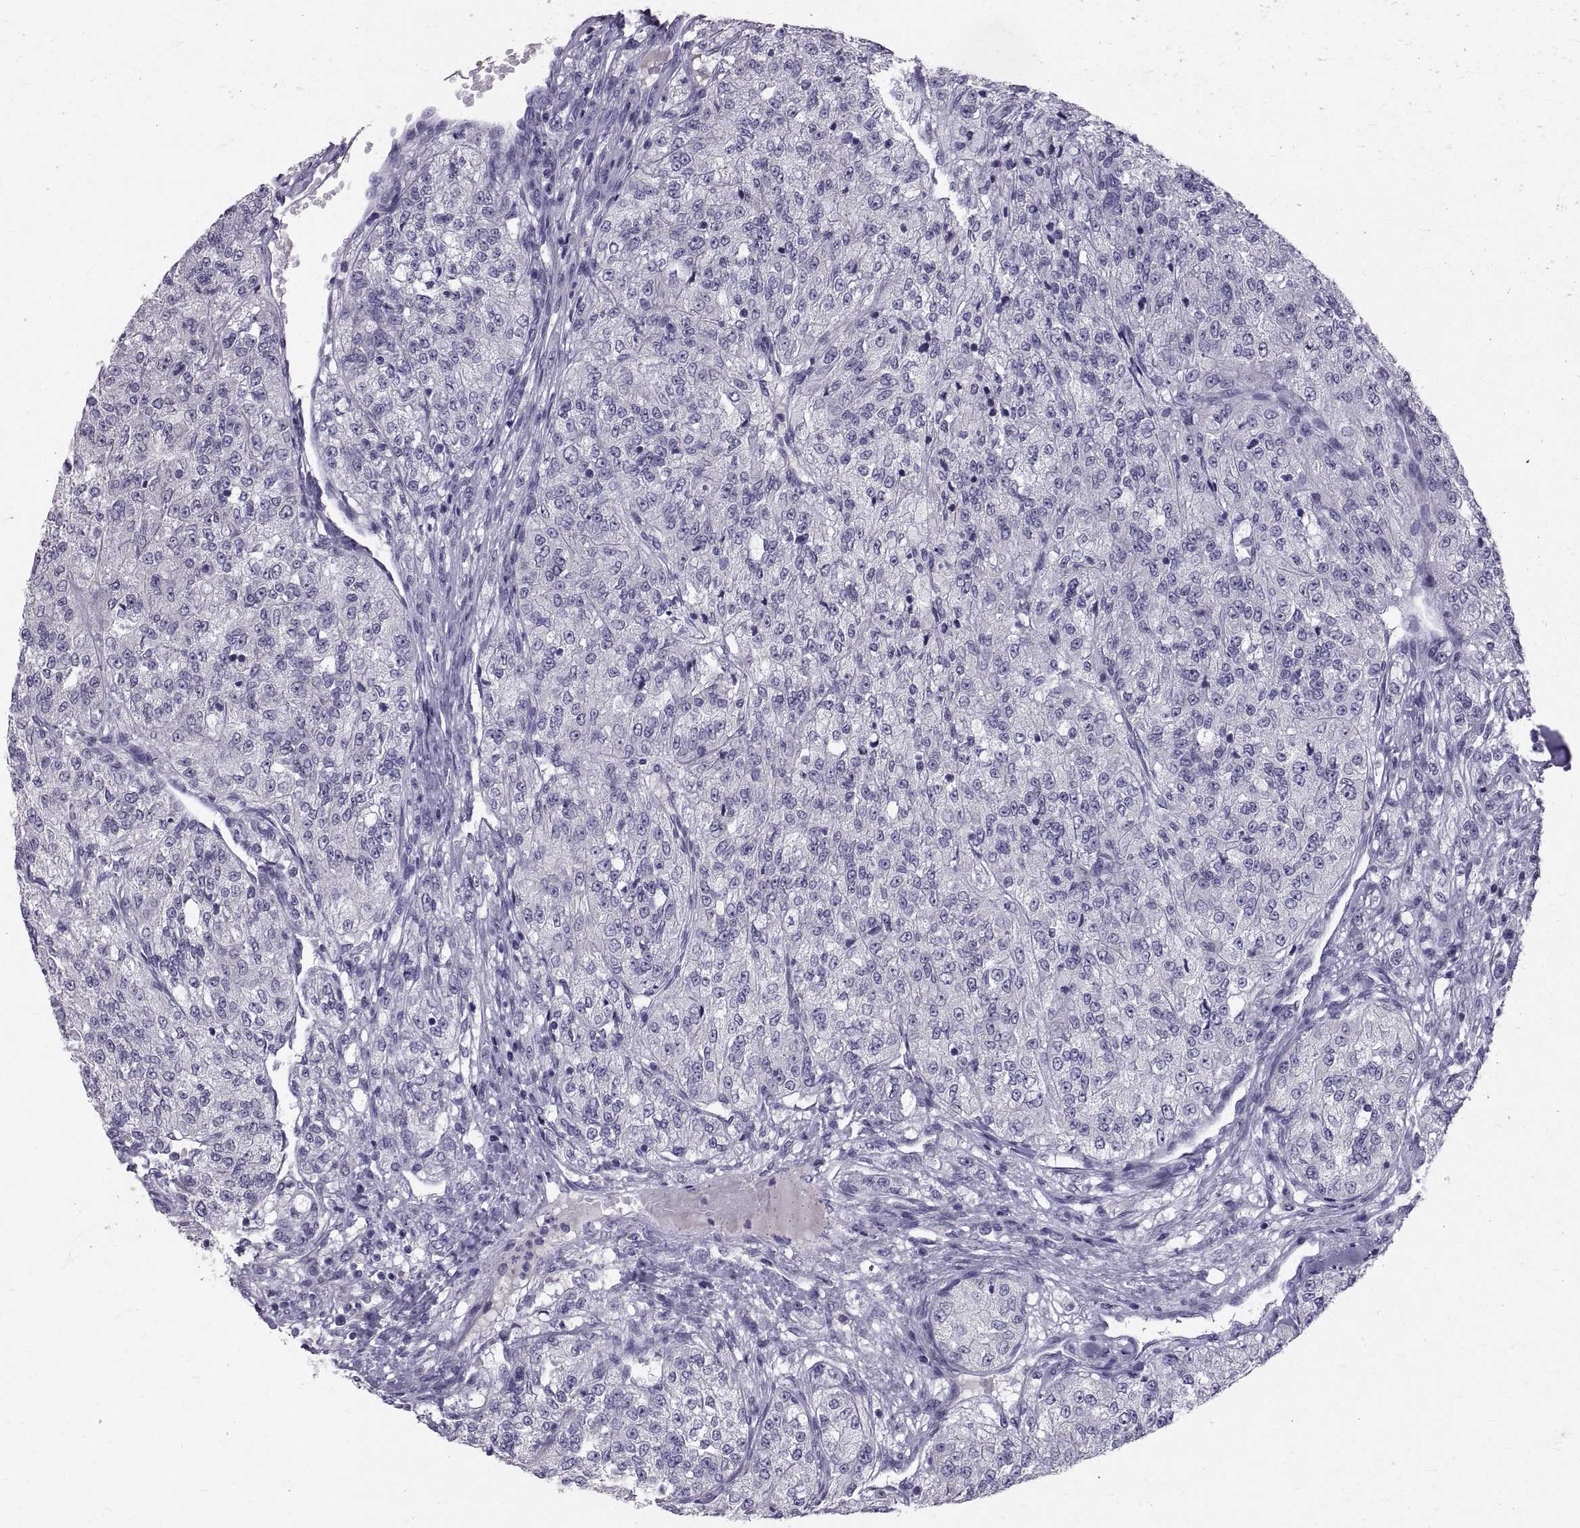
{"staining": {"intensity": "negative", "quantity": "none", "location": "none"}, "tissue": "renal cancer", "cell_type": "Tumor cells", "image_type": "cancer", "snomed": [{"axis": "morphology", "description": "Adenocarcinoma, NOS"}, {"axis": "topography", "description": "Kidney"}], "caption": "High power microscopy photomicrograph of an immunohistochemistry micrograph of renal cancer, revealing no significant expression in tumor cells.", "gene": "PTN", "patient": {"sex": "female", "age": 63}}